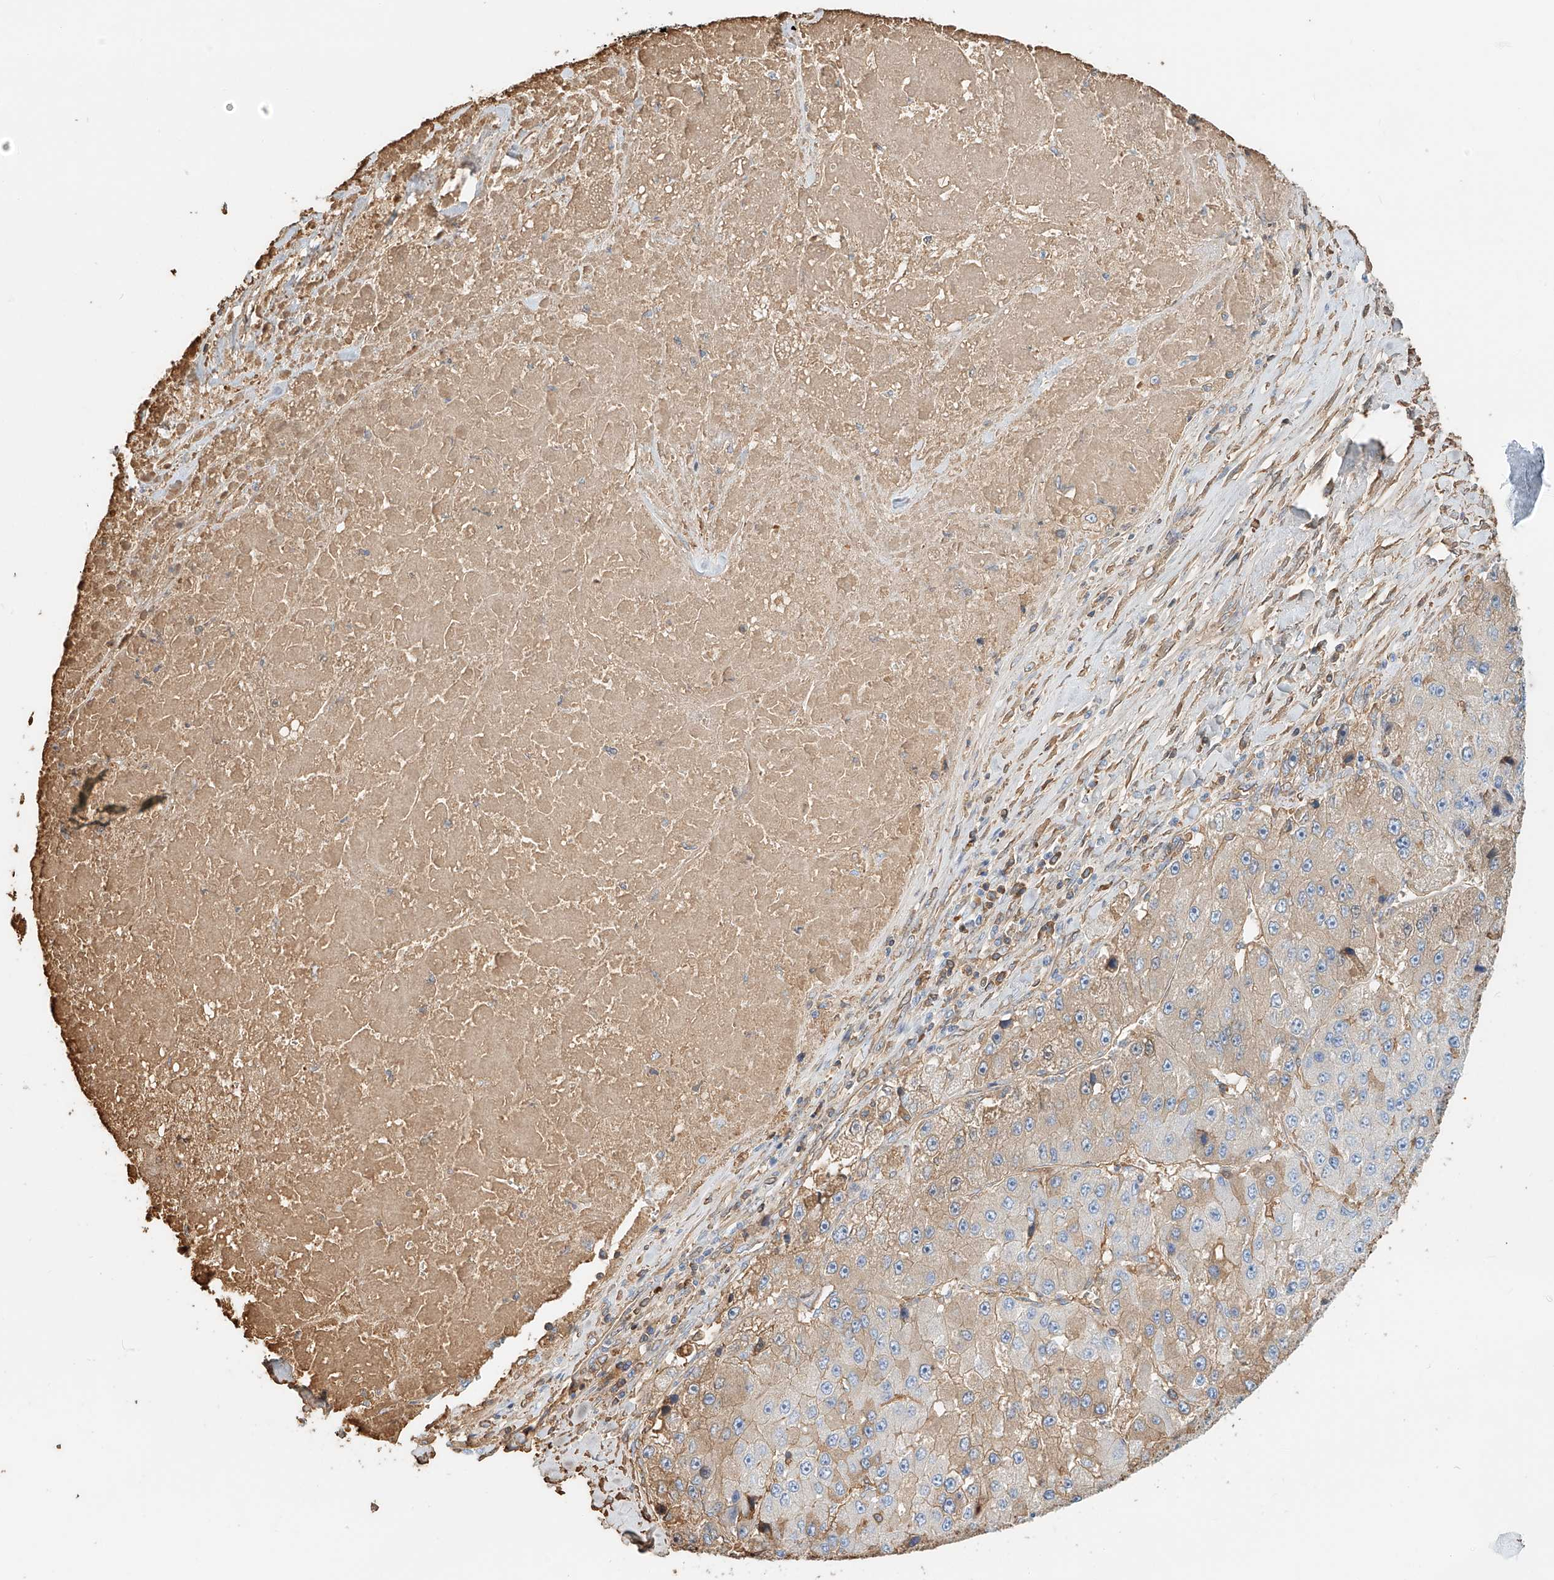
{"staining": {"intensity": "weak", "quantity": "25%-75%", "location": "cytoplasmic/membranous"}, "tissue": "liver cancer", "cell_type": "Tumor cells", "image_type": "cancer", "snomed": [{"axis": "morphology", "description": "Carcinoma, Hepatocellular, NOS"}, {"axis": "topography", "description": "Liver"}], "caption": "Weak cytoplasmic/membranous protein expression is present in approximately 25%-75% of tumor cells in liver hepatocellular carcinoma.", "gene": "ZFP30", "patient": {"sex": "female", "age": 73}}